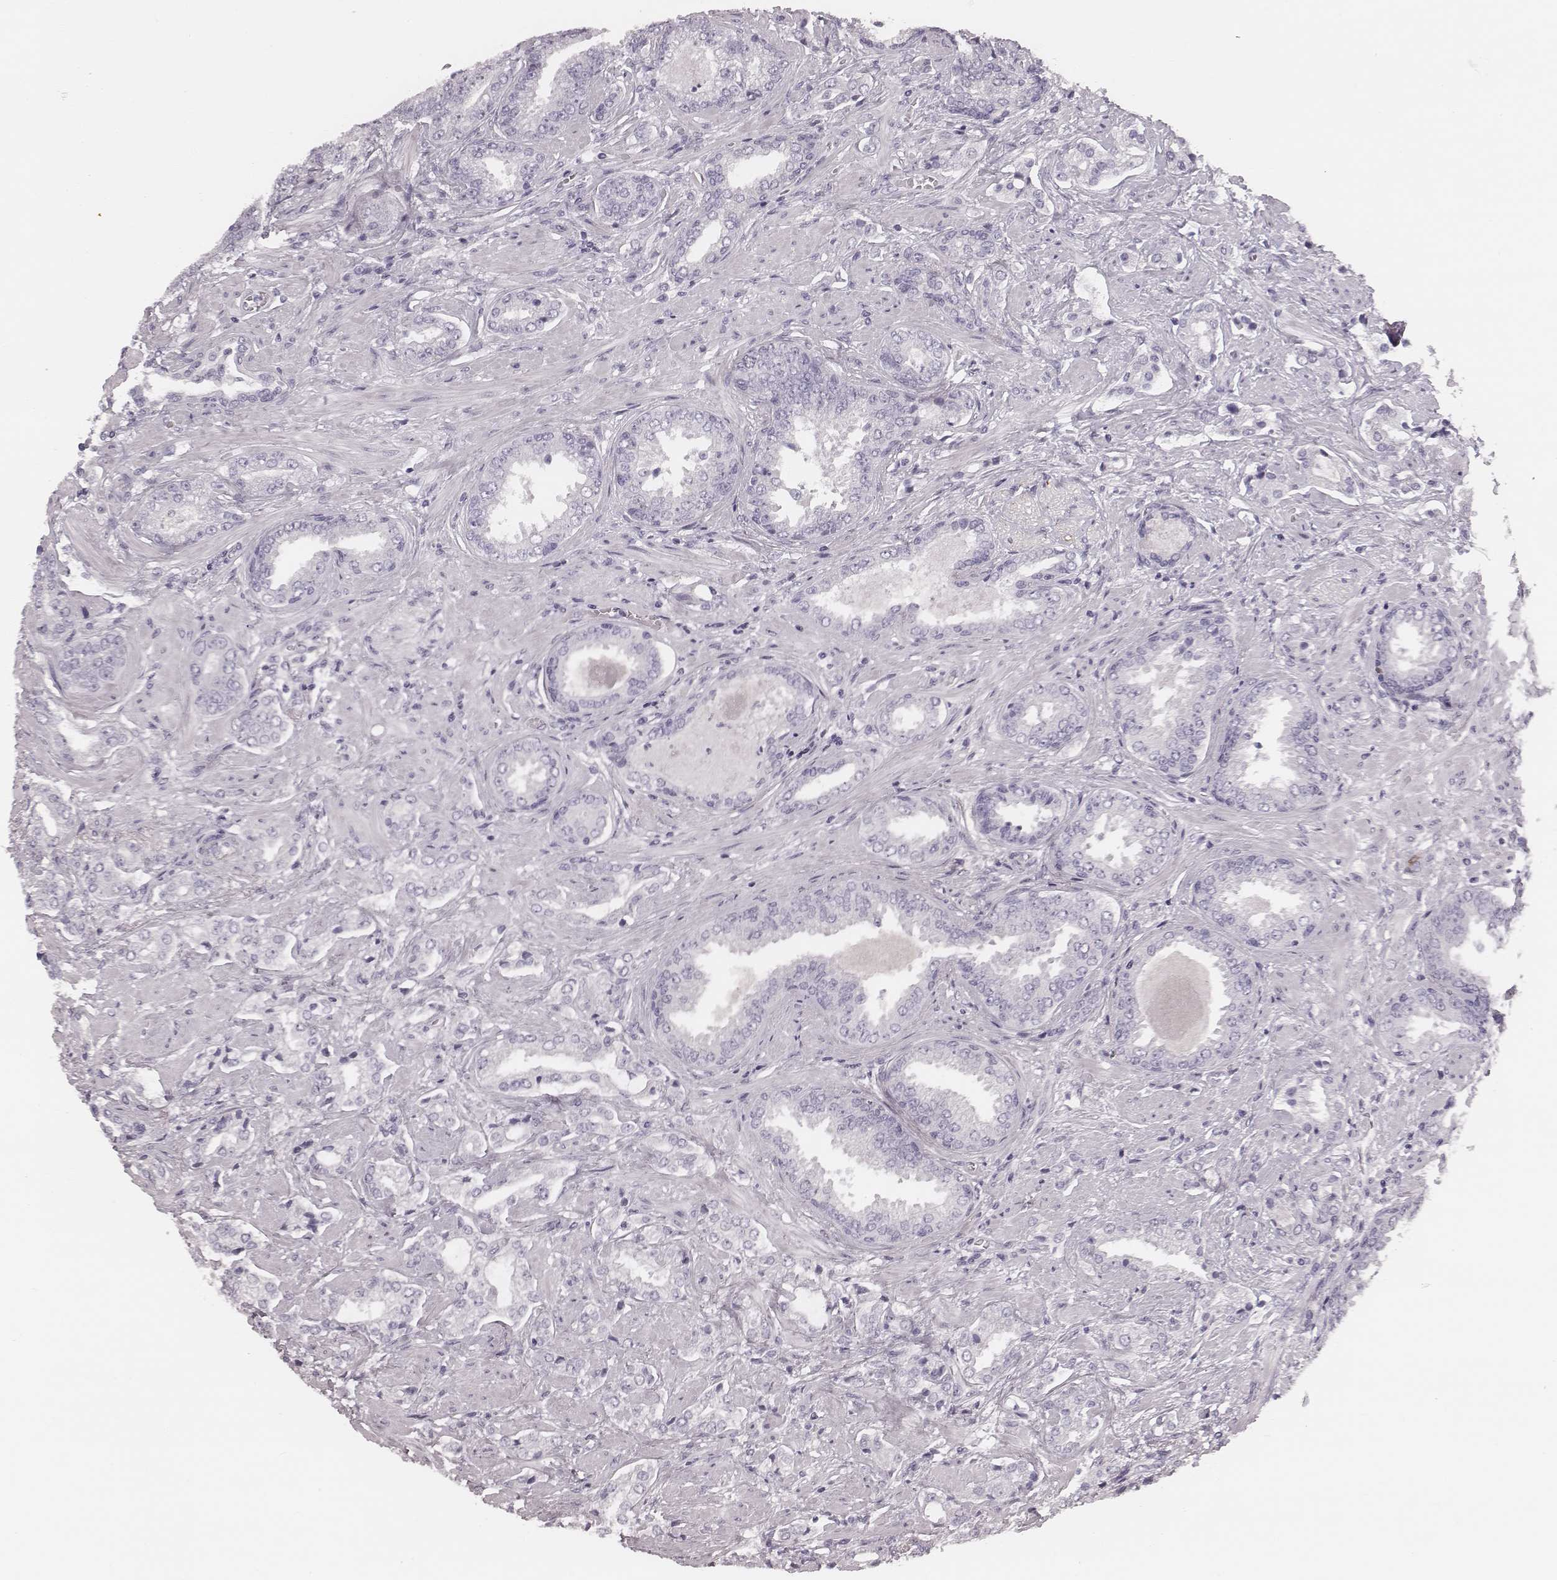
{"staining": {"intensity": "negative", "quantity": "none", "location": "none"}, "tissue": "prostate cancer", "cell_type": "Tumor cells", "image_type": "cancer", "snomed": [{"axis": "morphology", "description": "Adenocarcinoma, Low grade"}, {"axis": "topography", "description": "Prostate"}], "caption": "Prostate cancer (low-grade adenocarcinoma) was stained to show a protein in brown. There is no significant staining in tumor cells.", "gene": "SPA17", "patient": {"sex": "male", "age": 61}}